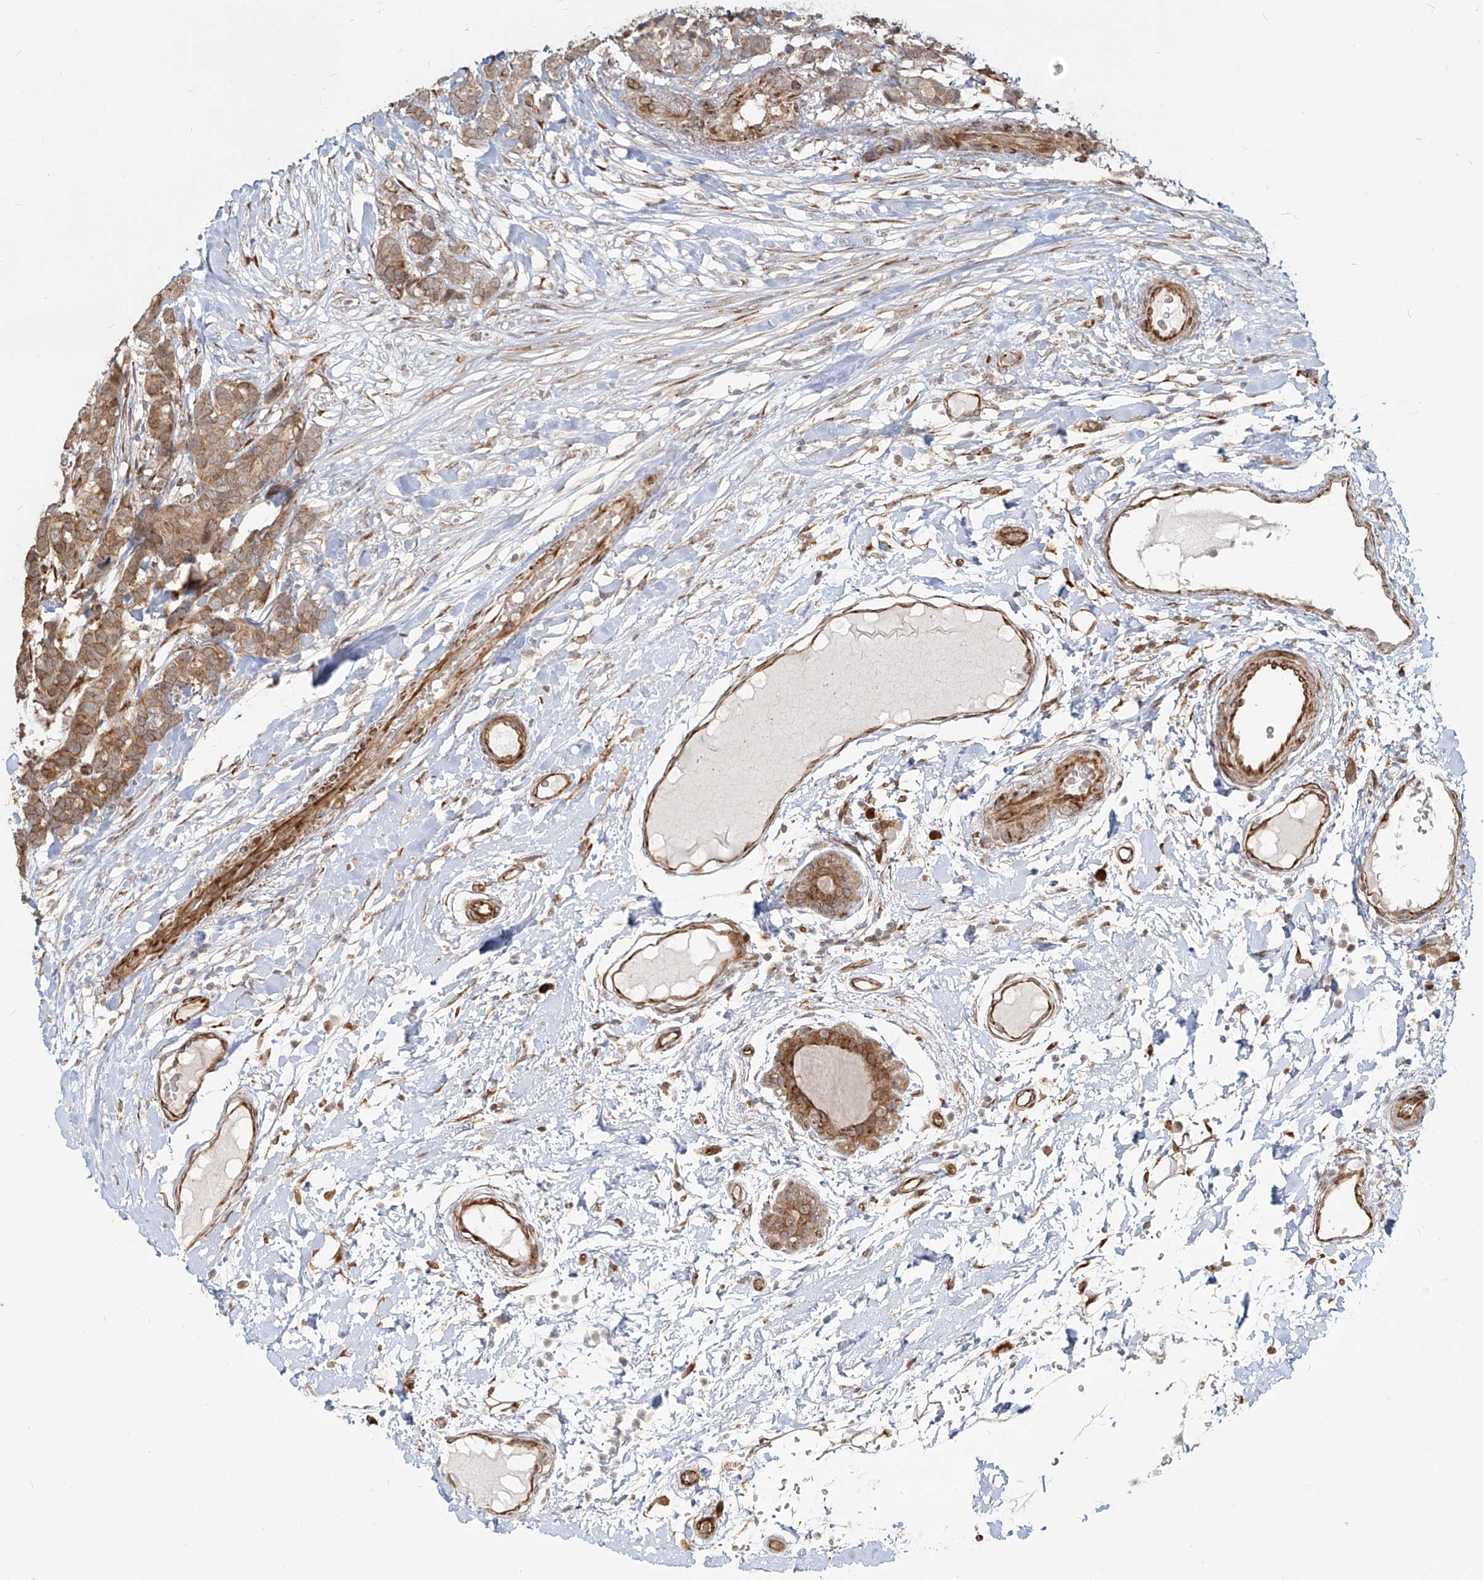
{"staining": {"intensity": "moderate", "quantity": ">75%", "location": "cytoplasmic/membranous"}, "tissue": "breast cancer", "cell_type": "Tumor cells", "image_type": "cancer", "snomed": [{"axis": "morphology", "description": "Duct carcinoma"}, {"axis": "topography", "description": "Breast"}], "caption": "Immunohistochemistry of breast cancer (infiltrating ductal carcinoma) displays medium levels of moderate cytoplasmic/membranous positivity in approximately >75% of tumor cells.", "gene": "UBE2K", "patient": {"sex": "female", "age": 87}}